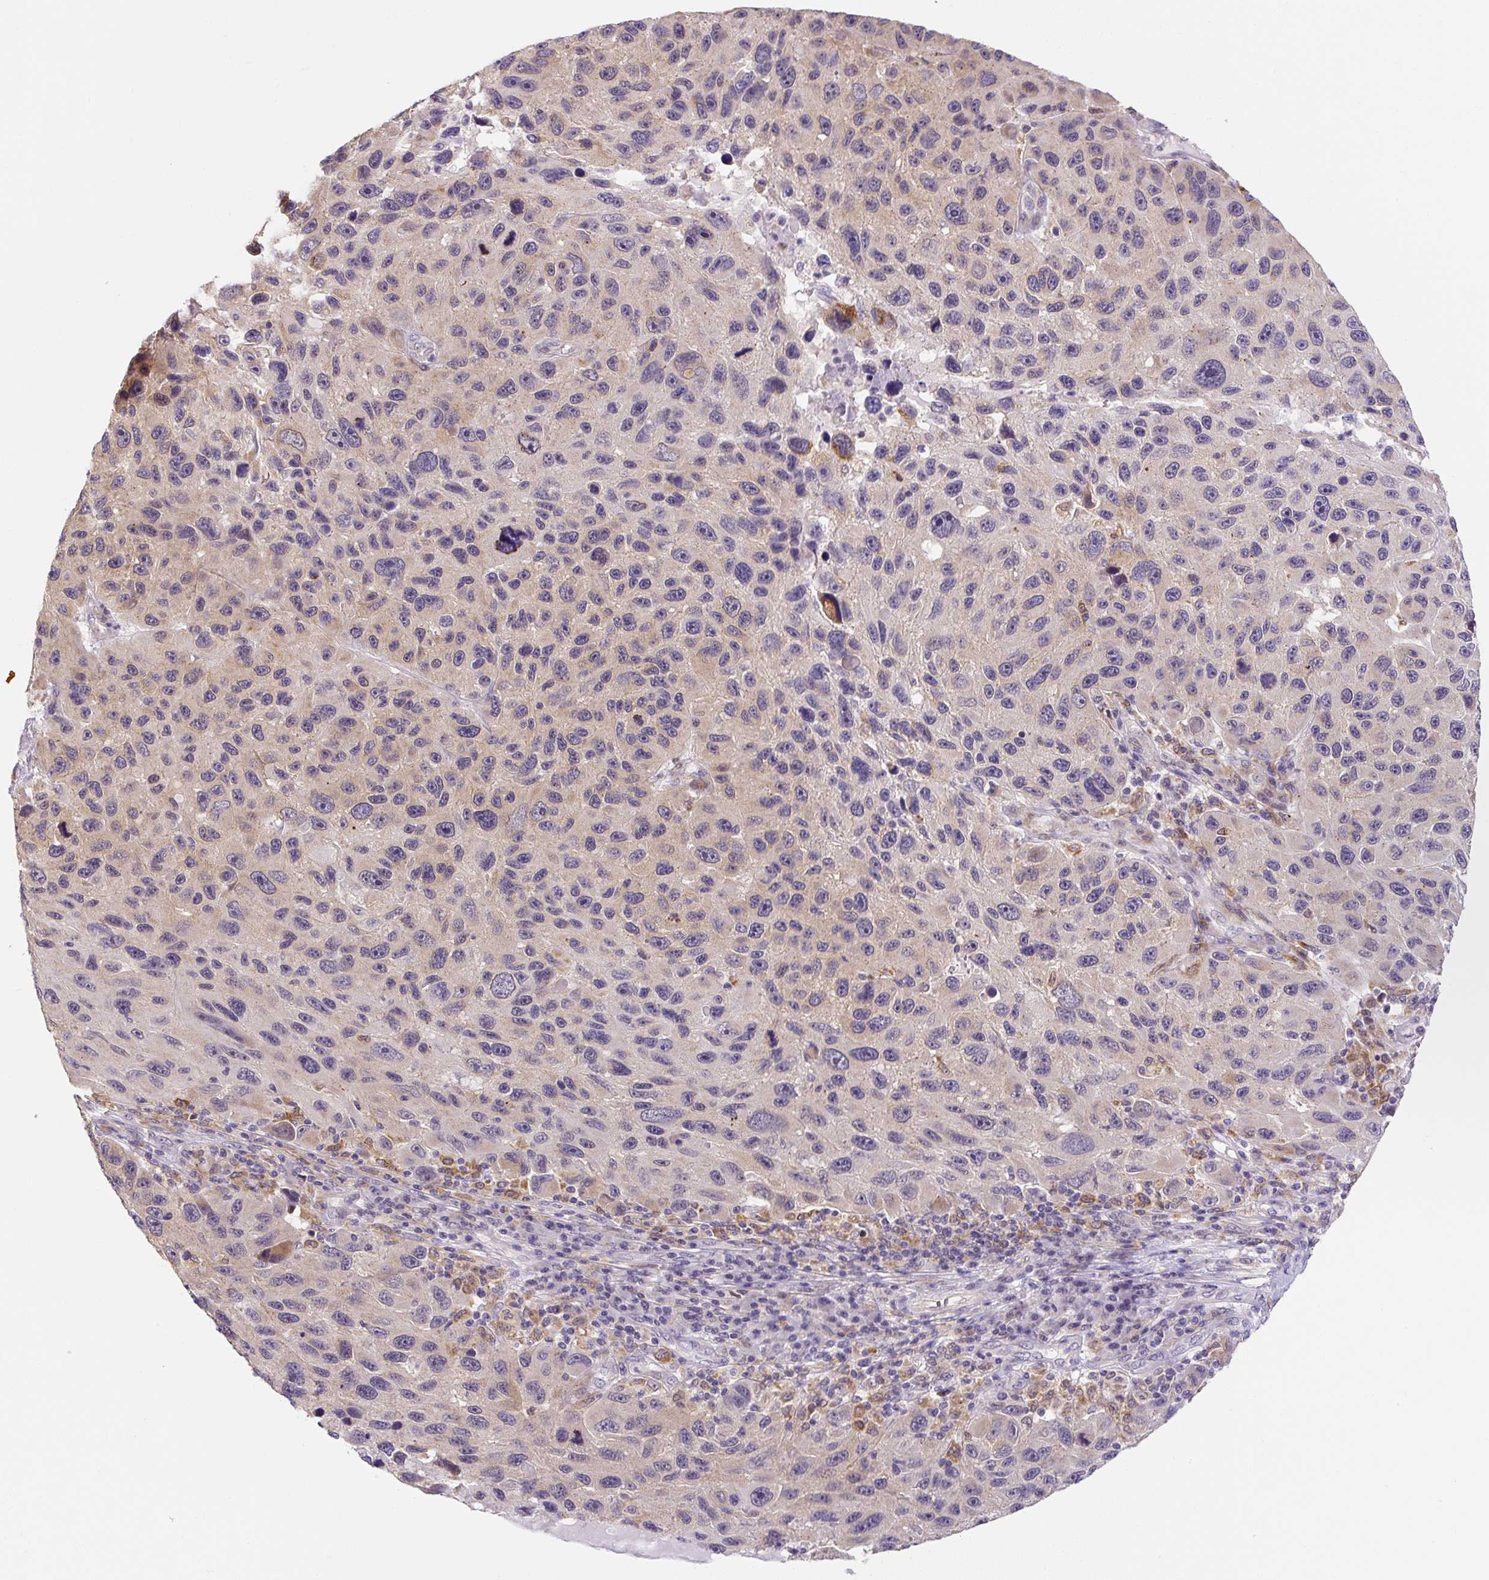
{"staining": {"intensity": "moderate", "quantity": "<25%", "location": "cytoplasmic/membranous"}, "tissue": "melanoma", "cell_type": "Tumor cells", "image_type": "cancer", "snomed": [{"axis": "morphology", "description": "Malignant melanoma, NOS"}, {"axis": "topography", "description": "Skin"}], "caption": "There is low levels of moderate cytoplasmic/membranous positivity in tumor cells of melanoma, as demonstrated by immunohistochemical staining (brown color).", "gene": "PLA2G4A", "patient": {"sex": "male", "age": 53}}